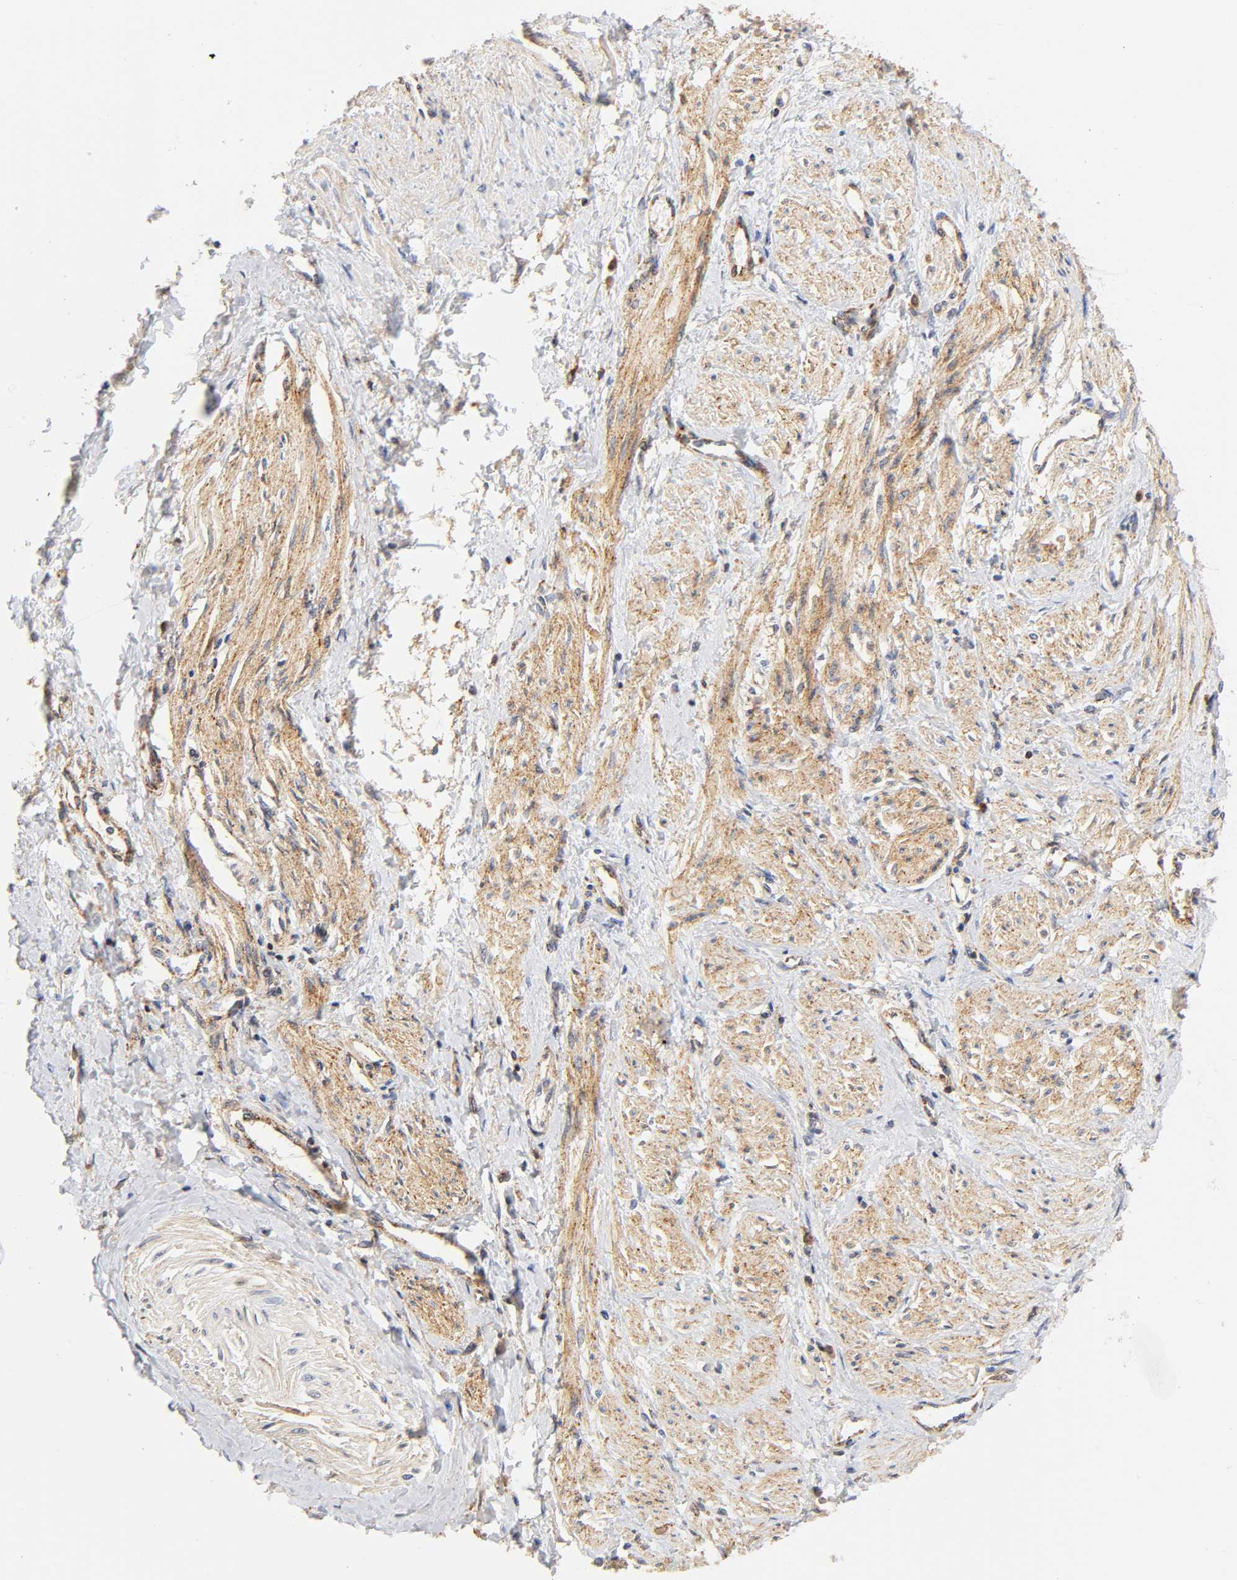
{"staining": {"intensity": "moderate", "quantity": ">75%", "location": "cytoplasmic/membranous"}, "tissue": "smooth muscle", "cell_type": "Smooth muscle cells", "image_type": "normal", "snomed": [{"axis": "morphology", "description": "Normal tissue, NOS"}, {"axis": "topography", "description": "Smooth muscle"}, {"axis": "topography", "description": "Uterus"}], "caption": "Smooth muscle cells display medium levels of moderate cytoplasmic/membranous staining in about >75% of cells in unremarkable human smooth muscle. The staining was performed using DAB to visualize the protein expression in brown, while the nuclei were stained in blue with hematoxylin (Magnification: 20x).", "gene": "ANXA7", "patient": {"sex": "female", "age": 39}}